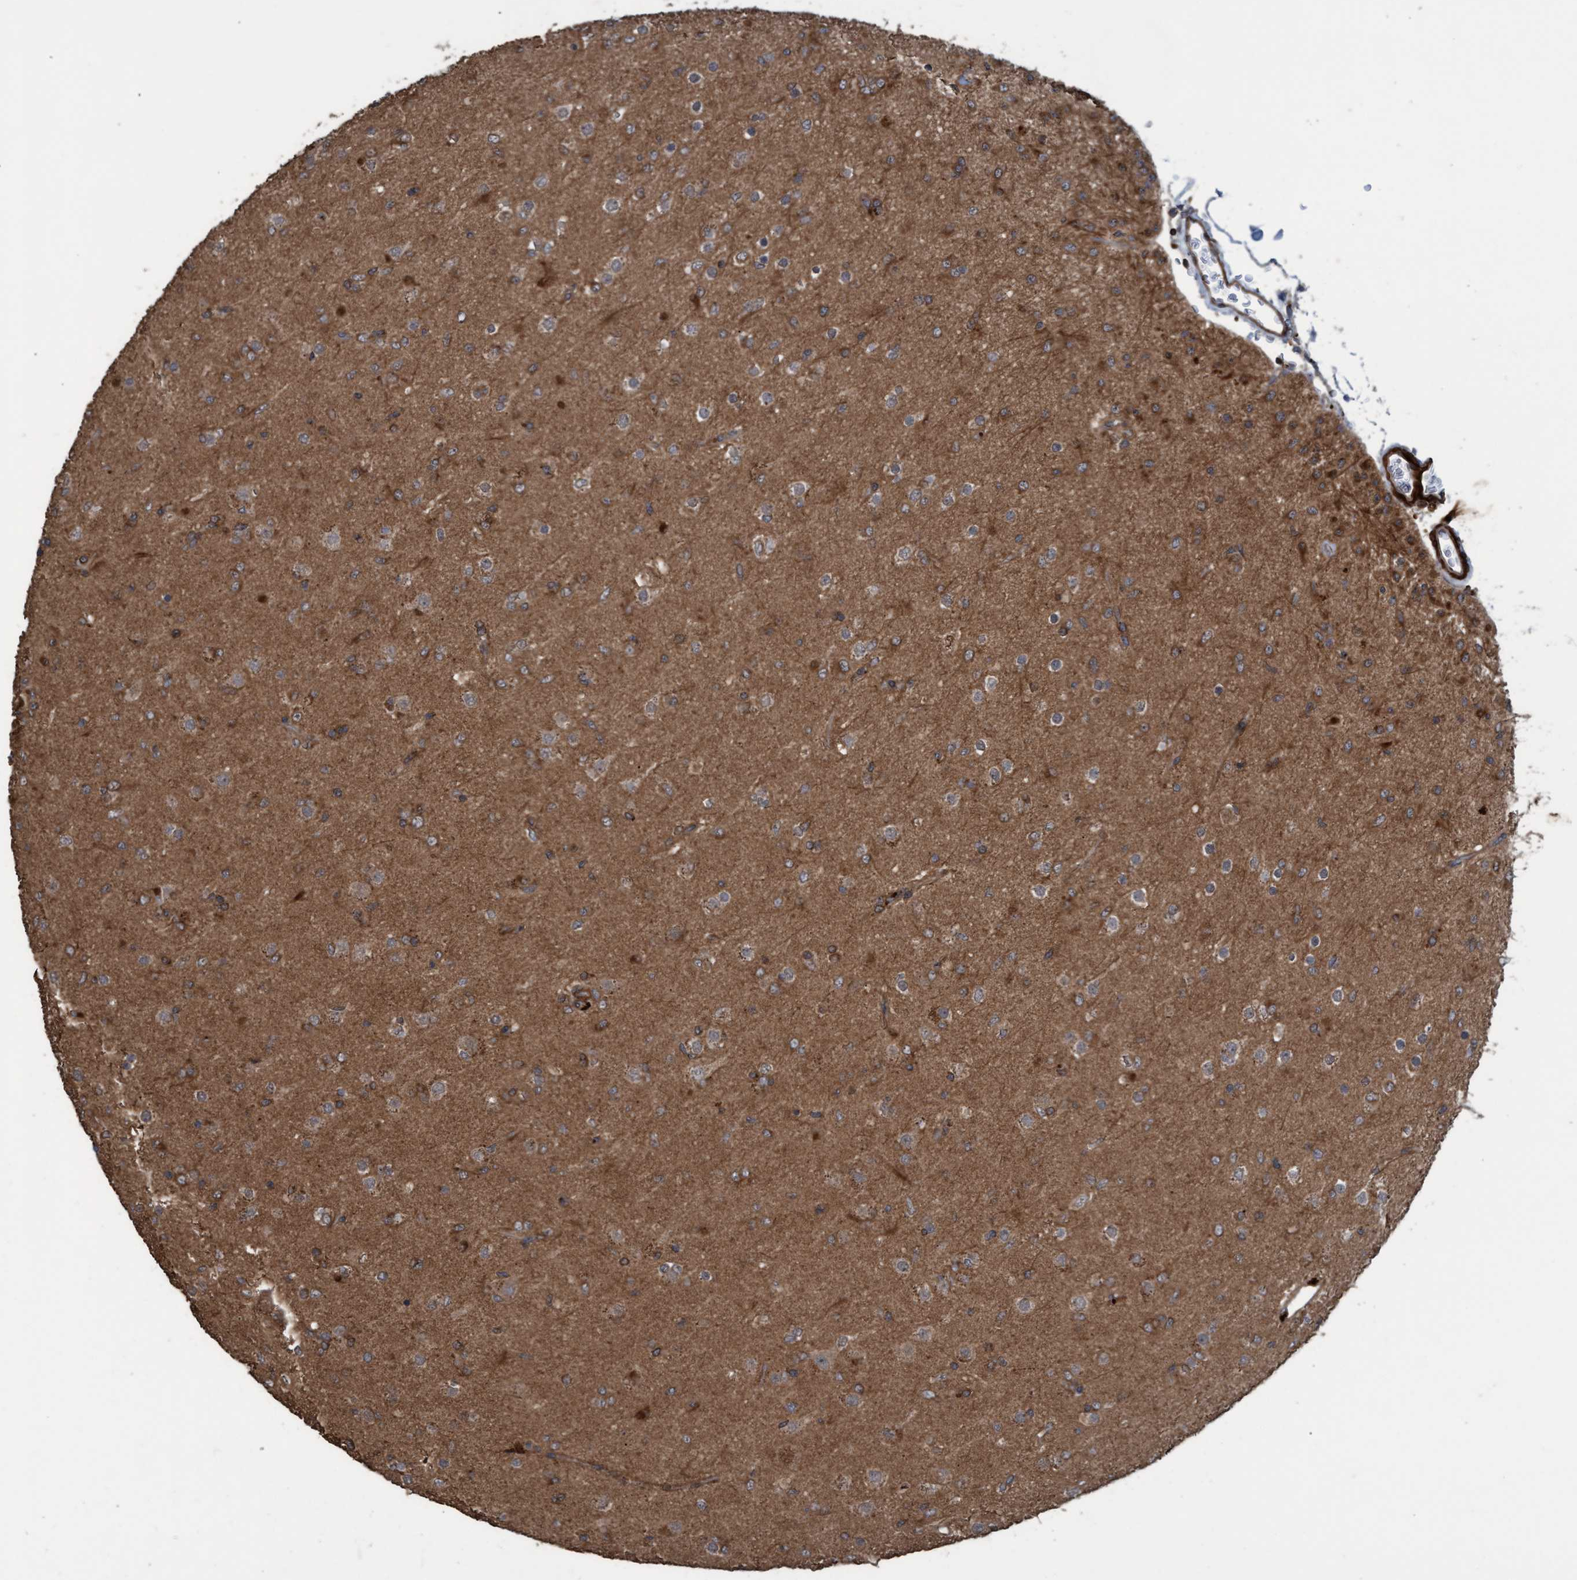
{"staining": {"intensity": "strong", "quantity": "25%-75%", "location": "cytoplasmic/membranous"}, "tissue": "glioma", "cell_type": "Tumor cells", "image_type": "cancer", "snomed": [{"axis": "morphology", "description": "Glioma, malignant, Low grade"}, {"axis": "topography", "description": "Brain"}], "caption": "Malignant glioma (low-grade) was stained to show a protein in brown. There is high levels of strong cytoplasmic/membranous staining in approximately 25%-75% of tumor cells. The staining was performed using DAB to visualize the protein expression in brown, while the nuclei were stained in blue with hematoxylin (Magnification: 20x).", "gene": "GGT6", "patient": {"sex": "male", "age": 65}}